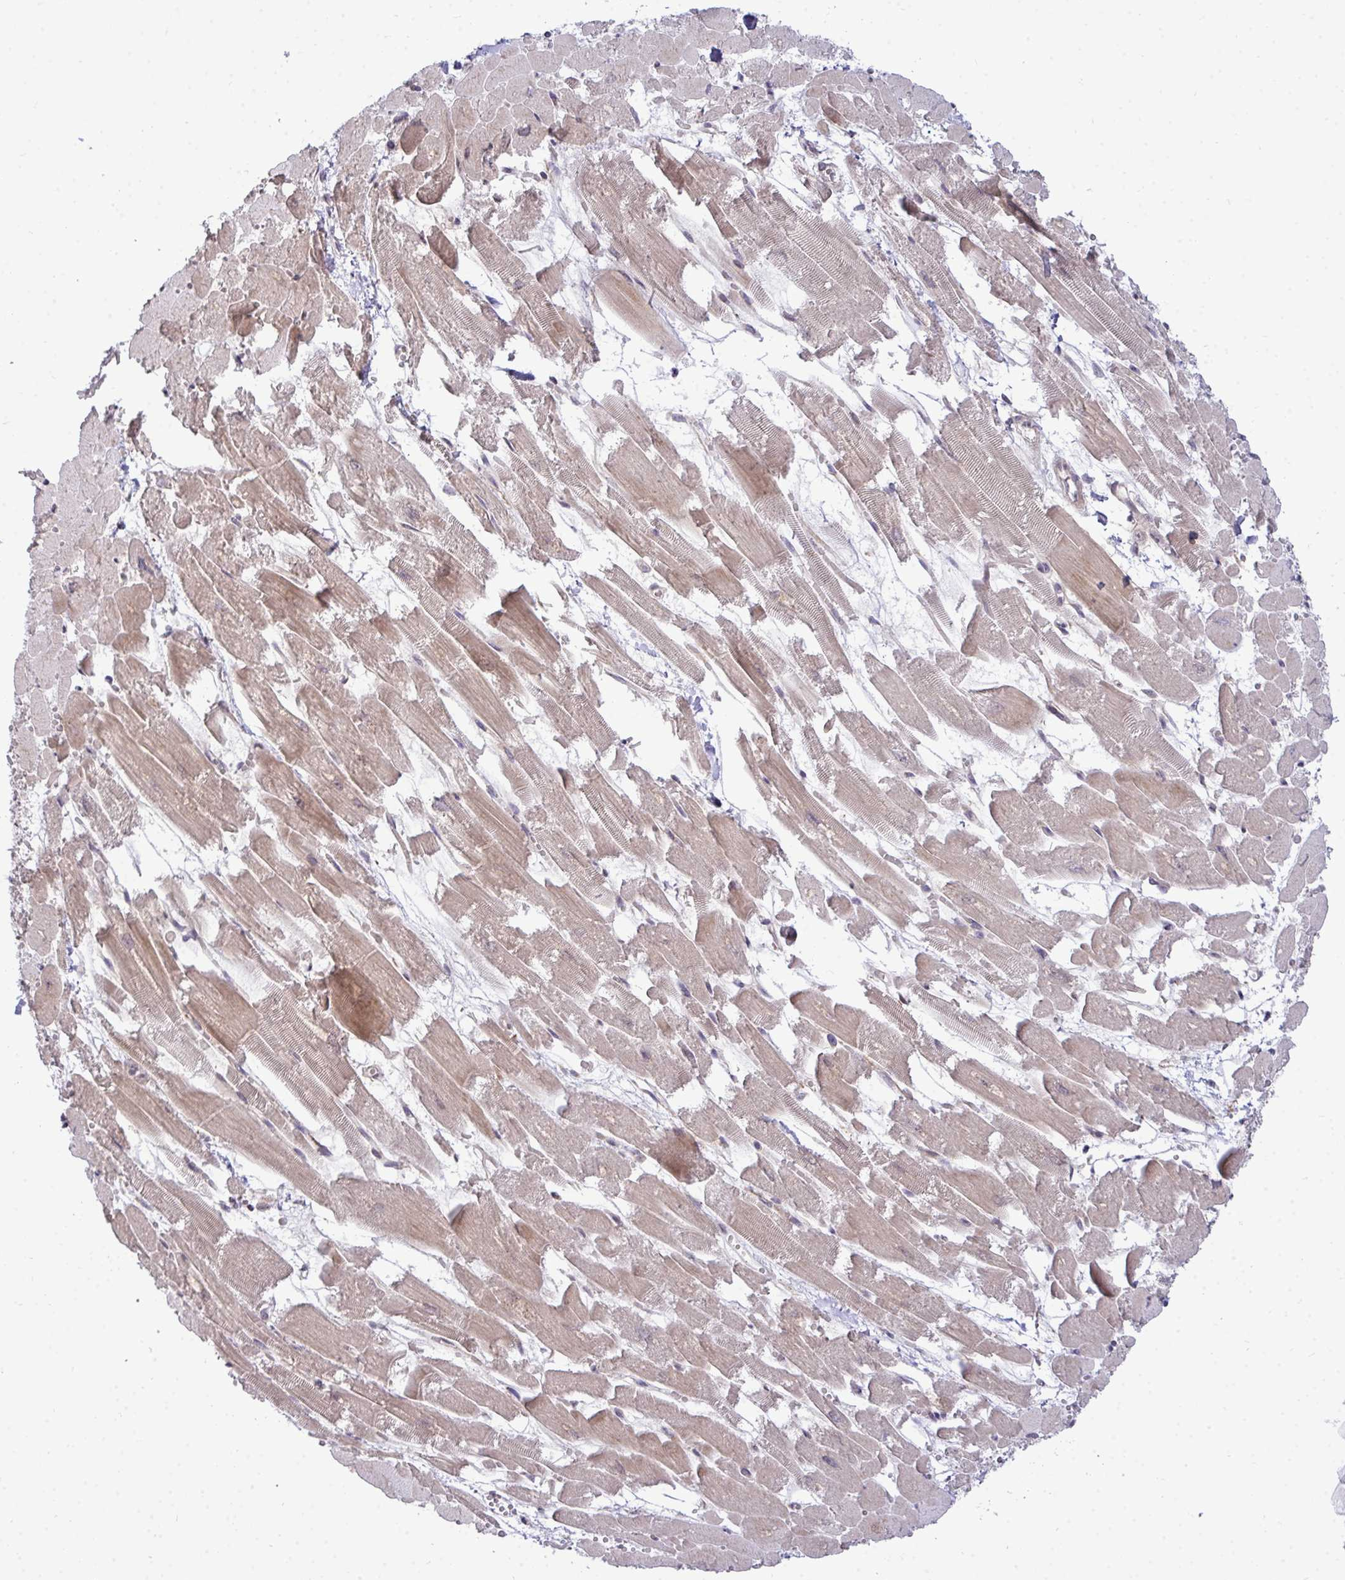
{"staining": {"intensity": "moderate", "quantity": ">75%", "location": "cytoplasmic/membranous"}, "tissue": "heart muscle", "cell_type": "Cardiomyocytes", "image_type": "normal", "snomed": [{"axis": "morphology", "description": "Normal tissue, NOS"}, {"axis": "topography", "description": "Heart"}], "caption": "Heart muscle stained with immunohistochemistry (IHC) exhibits moderate cytoplasmic/membranous staining in approximately >75% of cardiomyocytes.", "gene": "TRIM44", "patient": {"sex": "female", "age": 52}}